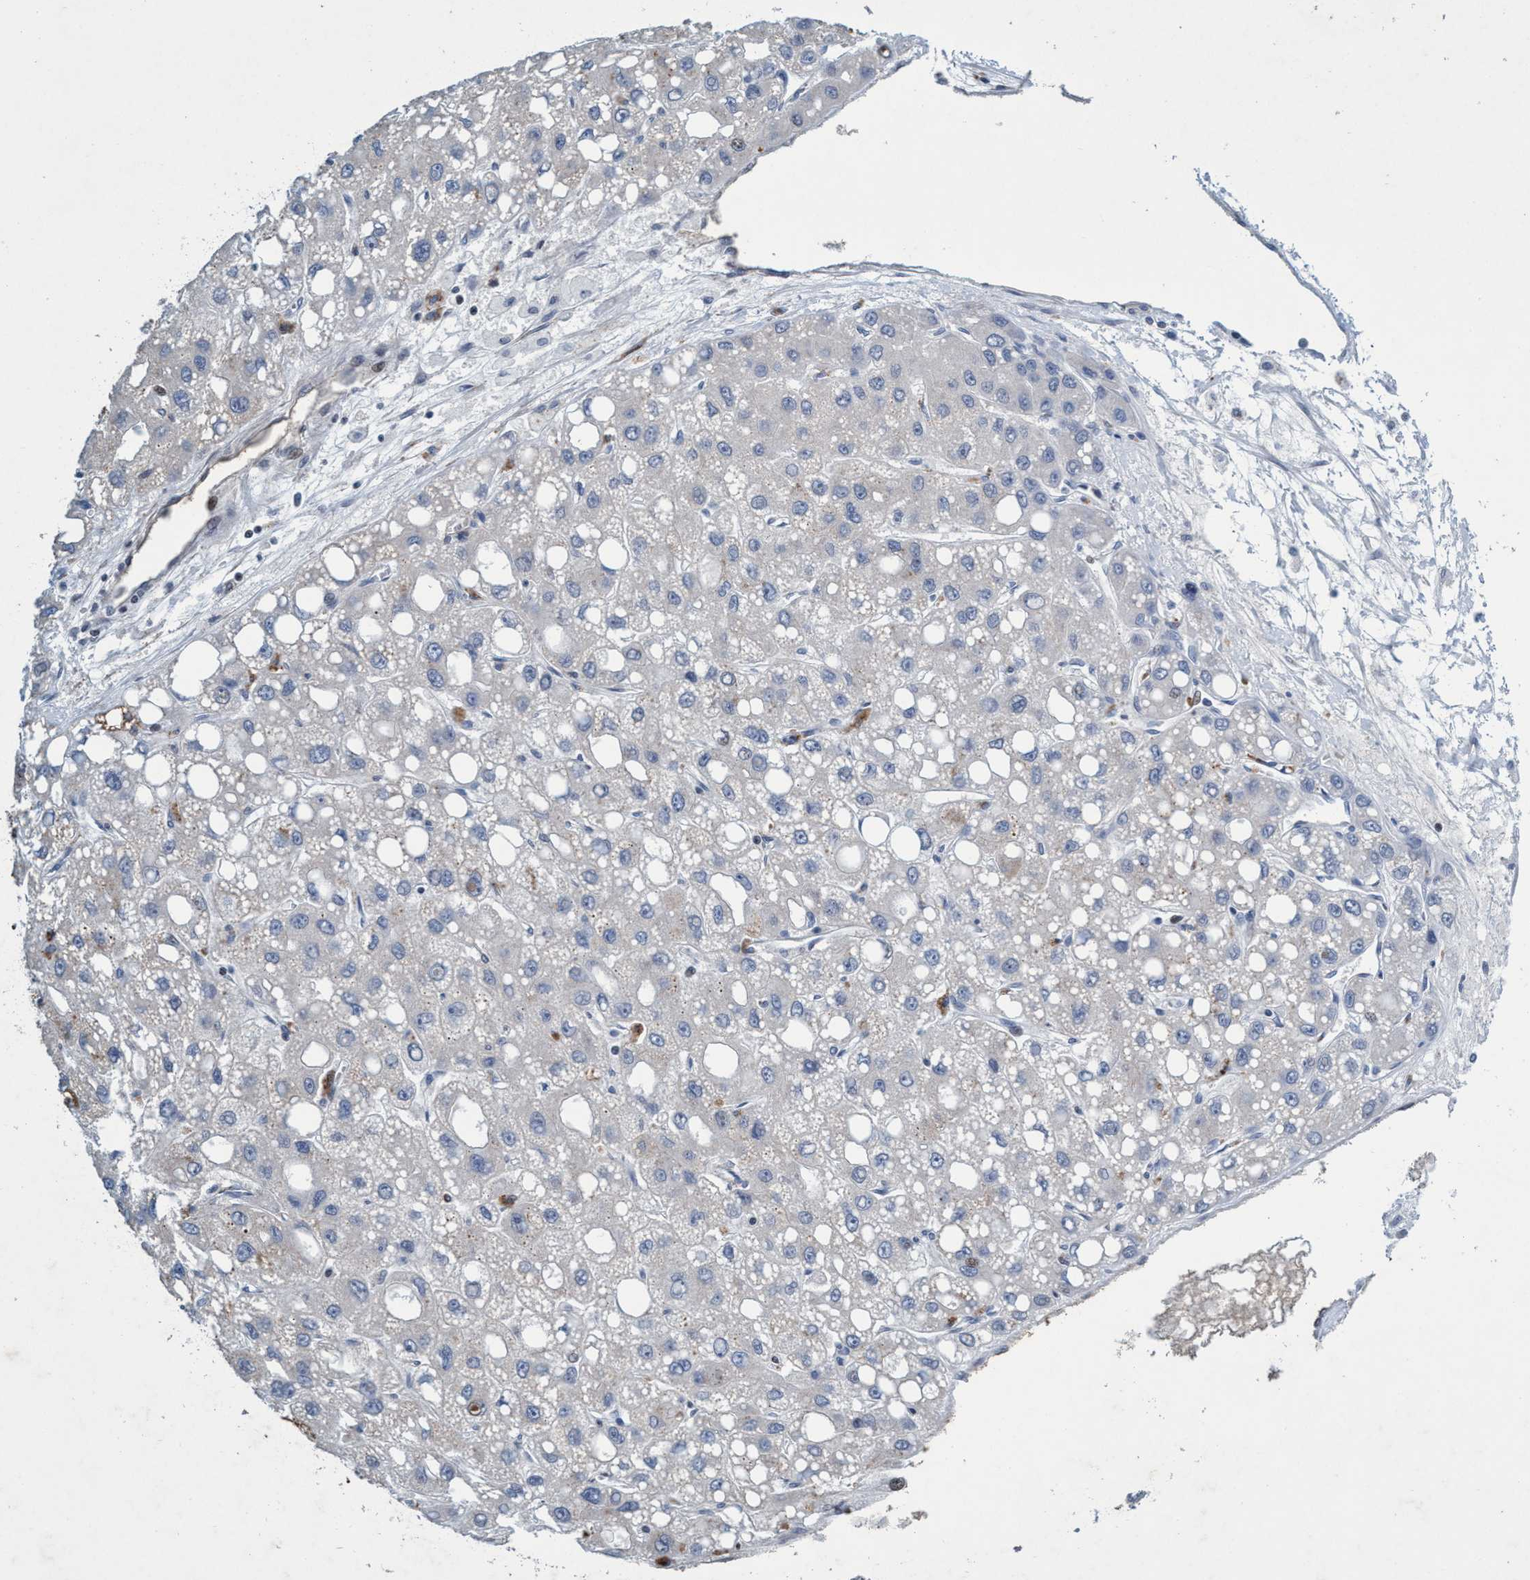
{"staining": {"intensity": "negative", "quantity": "none", "location": "none"}, "tissue": "liver cancer", "cell_type": "Tumor cells", "image_type": "cancer", "snomed": [{"axis": "morphology", "description": "Carcinoma, Hepatocellular, NOS"}, {"axis": "topography", "description": "Liver"}], "caption": "The micrograph demonstrates no staining of tumor cells in hepatocellular carcinoma (liver).", "gene": "GRB14", "patient": {"sex": "male", "age": 55}}